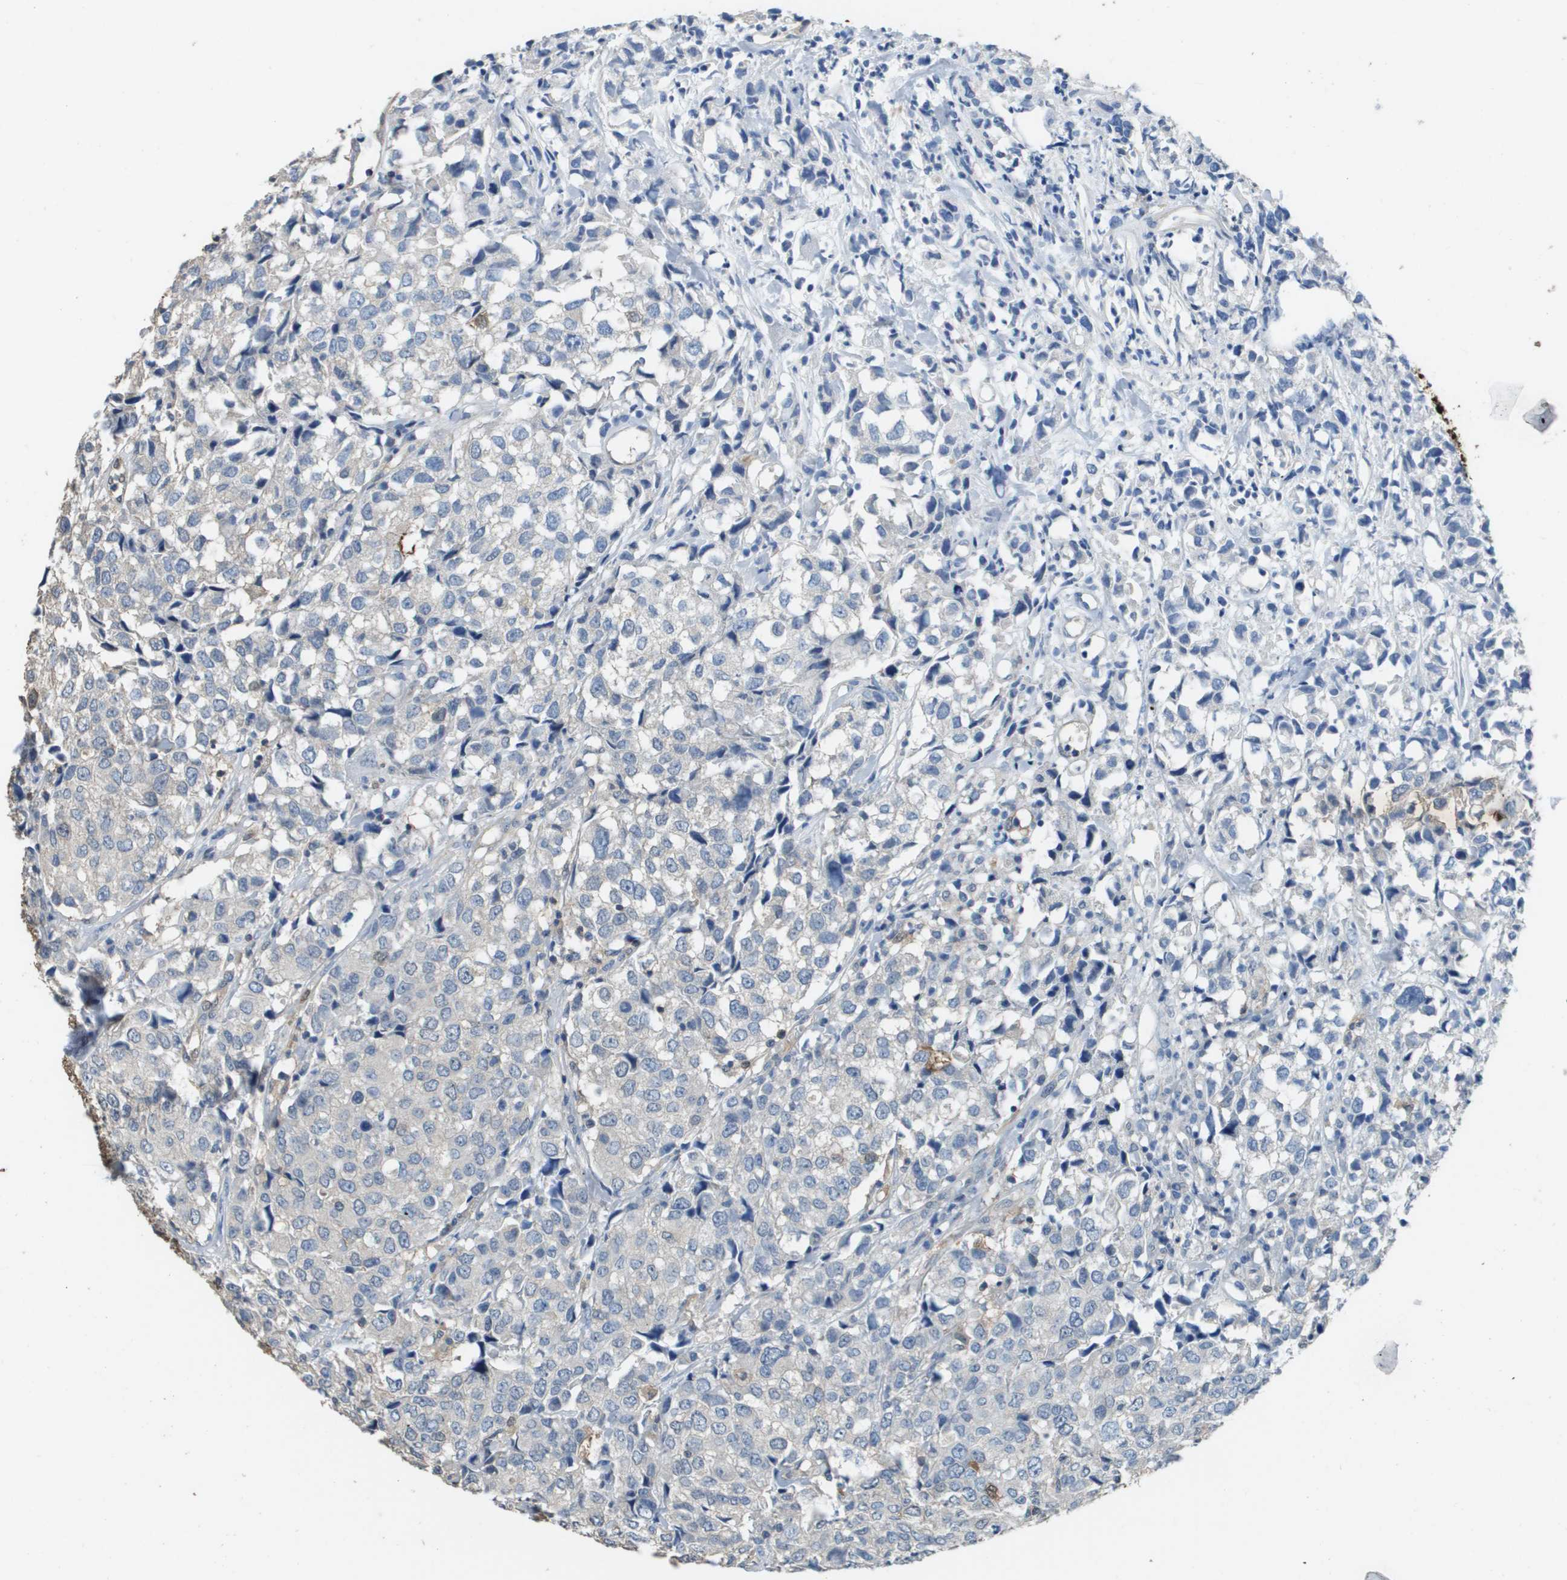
{"staining": {"intensity": "negative", "quantity": "none", "location": "none"}, "tissue": "urothelial cancer", "cell_type": "Tumor cells", "image_type": "cancer", "snomed": [{"axis": "morphology", "description": "Urothelial carcinoma, High grade"}, {"axis": "topography", "description": "Urinary bladder"}], "caption": "Immunohistochemical staining of human urothelial carcinoma (high-grade) reveals no significant positivity in tumor cells.", "gene": "FABP5", "patient": {"sex": "female", "age": 75}}